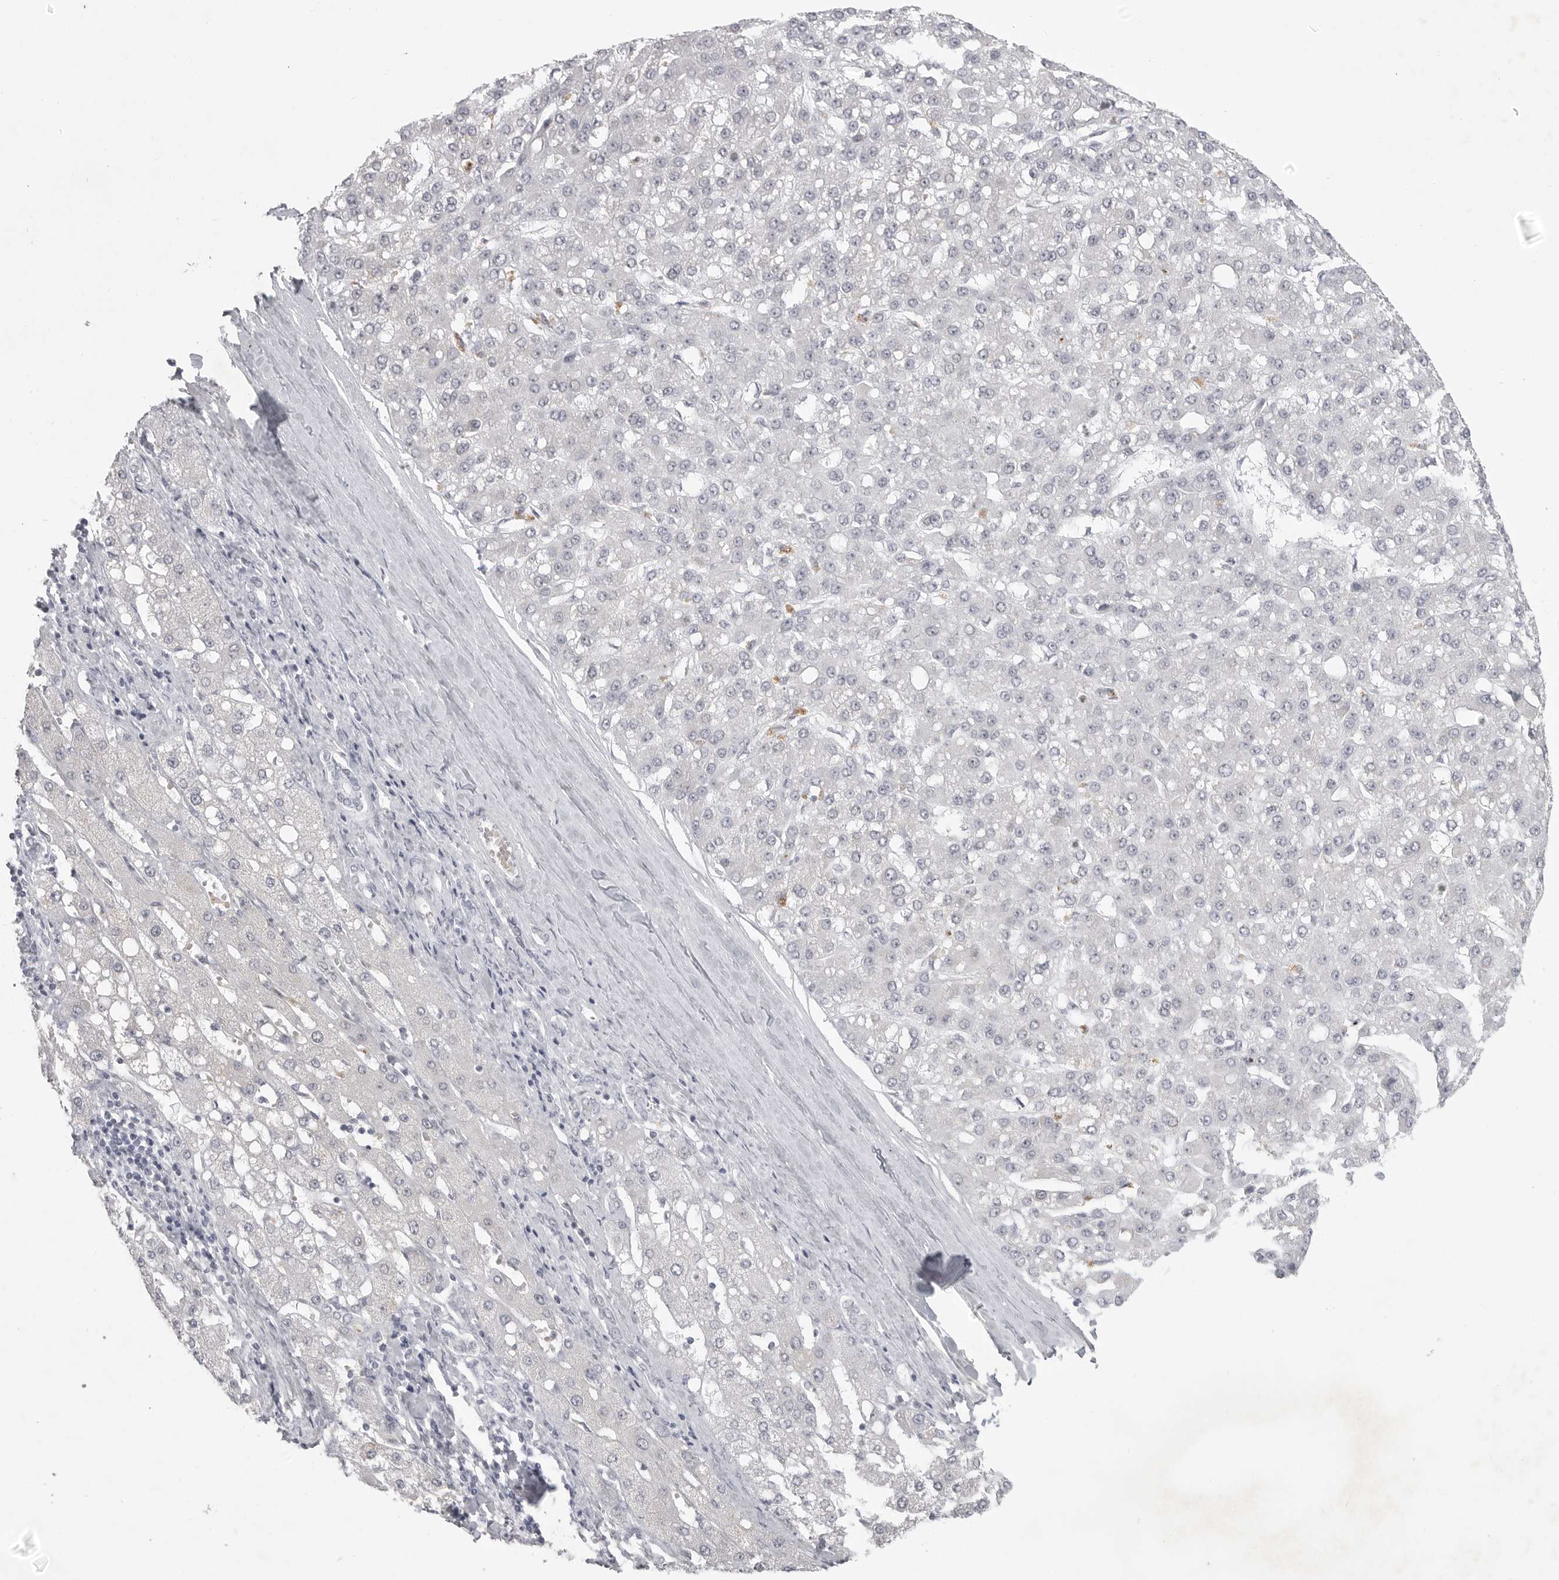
{"staining": {"intensity": "negative", "quantity": "none", "location": "none"}, "tissue": "liver cancer", "cell_type": "Tumor cells", "image_type": "cancer", "snomed": [{"axis": "morphology", "description": "Carcinoma, Hepatocellular, NOS"}, {"axis": "topography", "description": "Liver"}], "caption": "Tumor cells show no significant expression in hepatocellular carcinoma (liver). (Brightfield microscopy of DAB (3,3'-diaminobenzidine) immunohistochemistry at high magnification).", "gene": "TCTN3", "patient": {"sex": "male", "age": 67}}